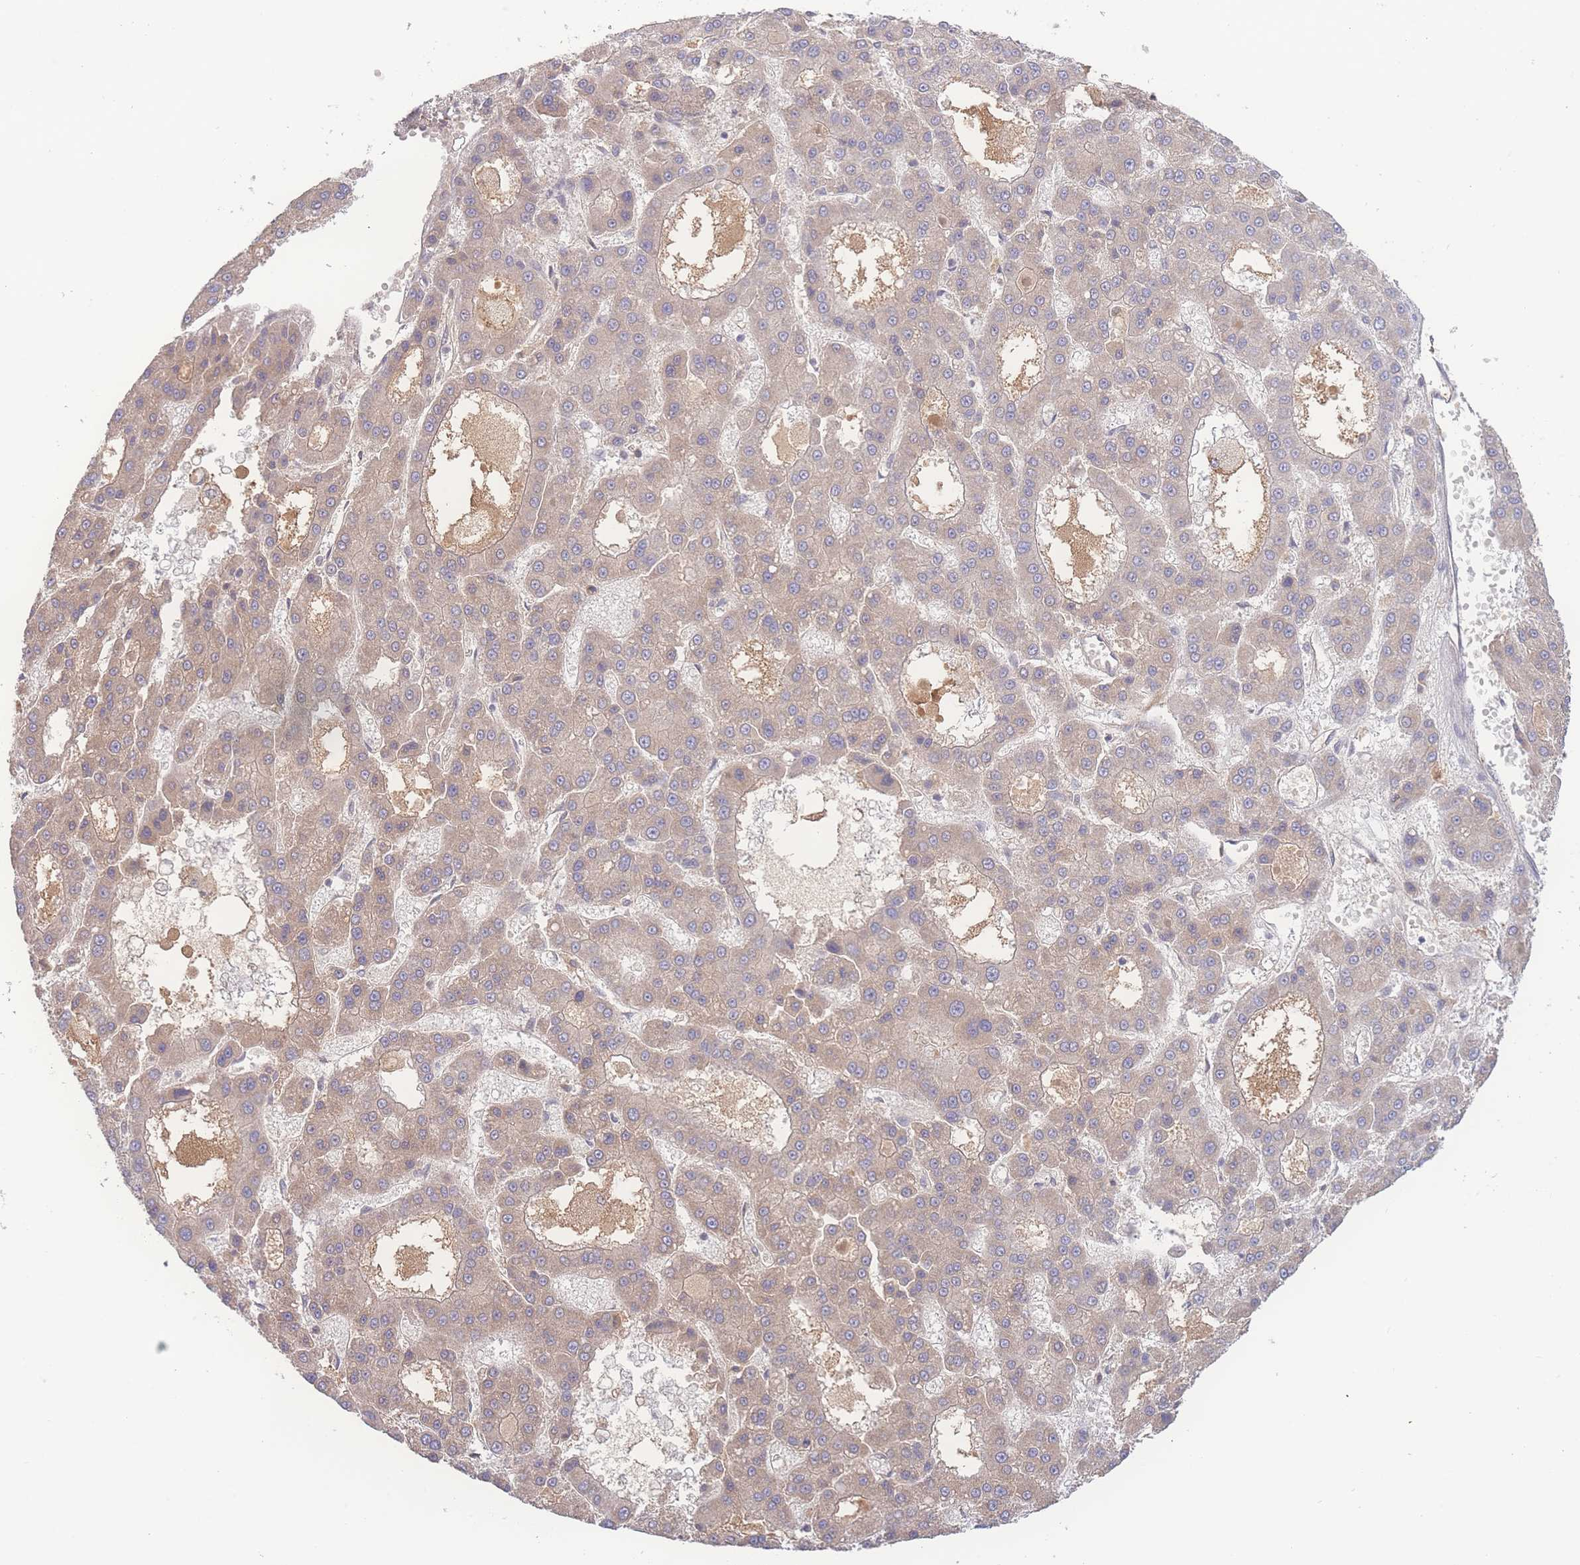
{"staining": {"intensity": "weak", "quantity": "<25%", "location": "cytoplasmic/membranous"}, "tissue": "liver cancer", "cell_type": "Tumor cells", "image_type": "cancer", "snomed": [{"axis": "morphology", "description": "Carcinoma, Hepatocellular, NOS"}, {"axis": "topography", "description": "Liver"}], "caption": "Tumor cells show no significant protein positivity in liver cancer.", "gene": "RAVER1", "patient": {"sex": "male", "age": 70}}